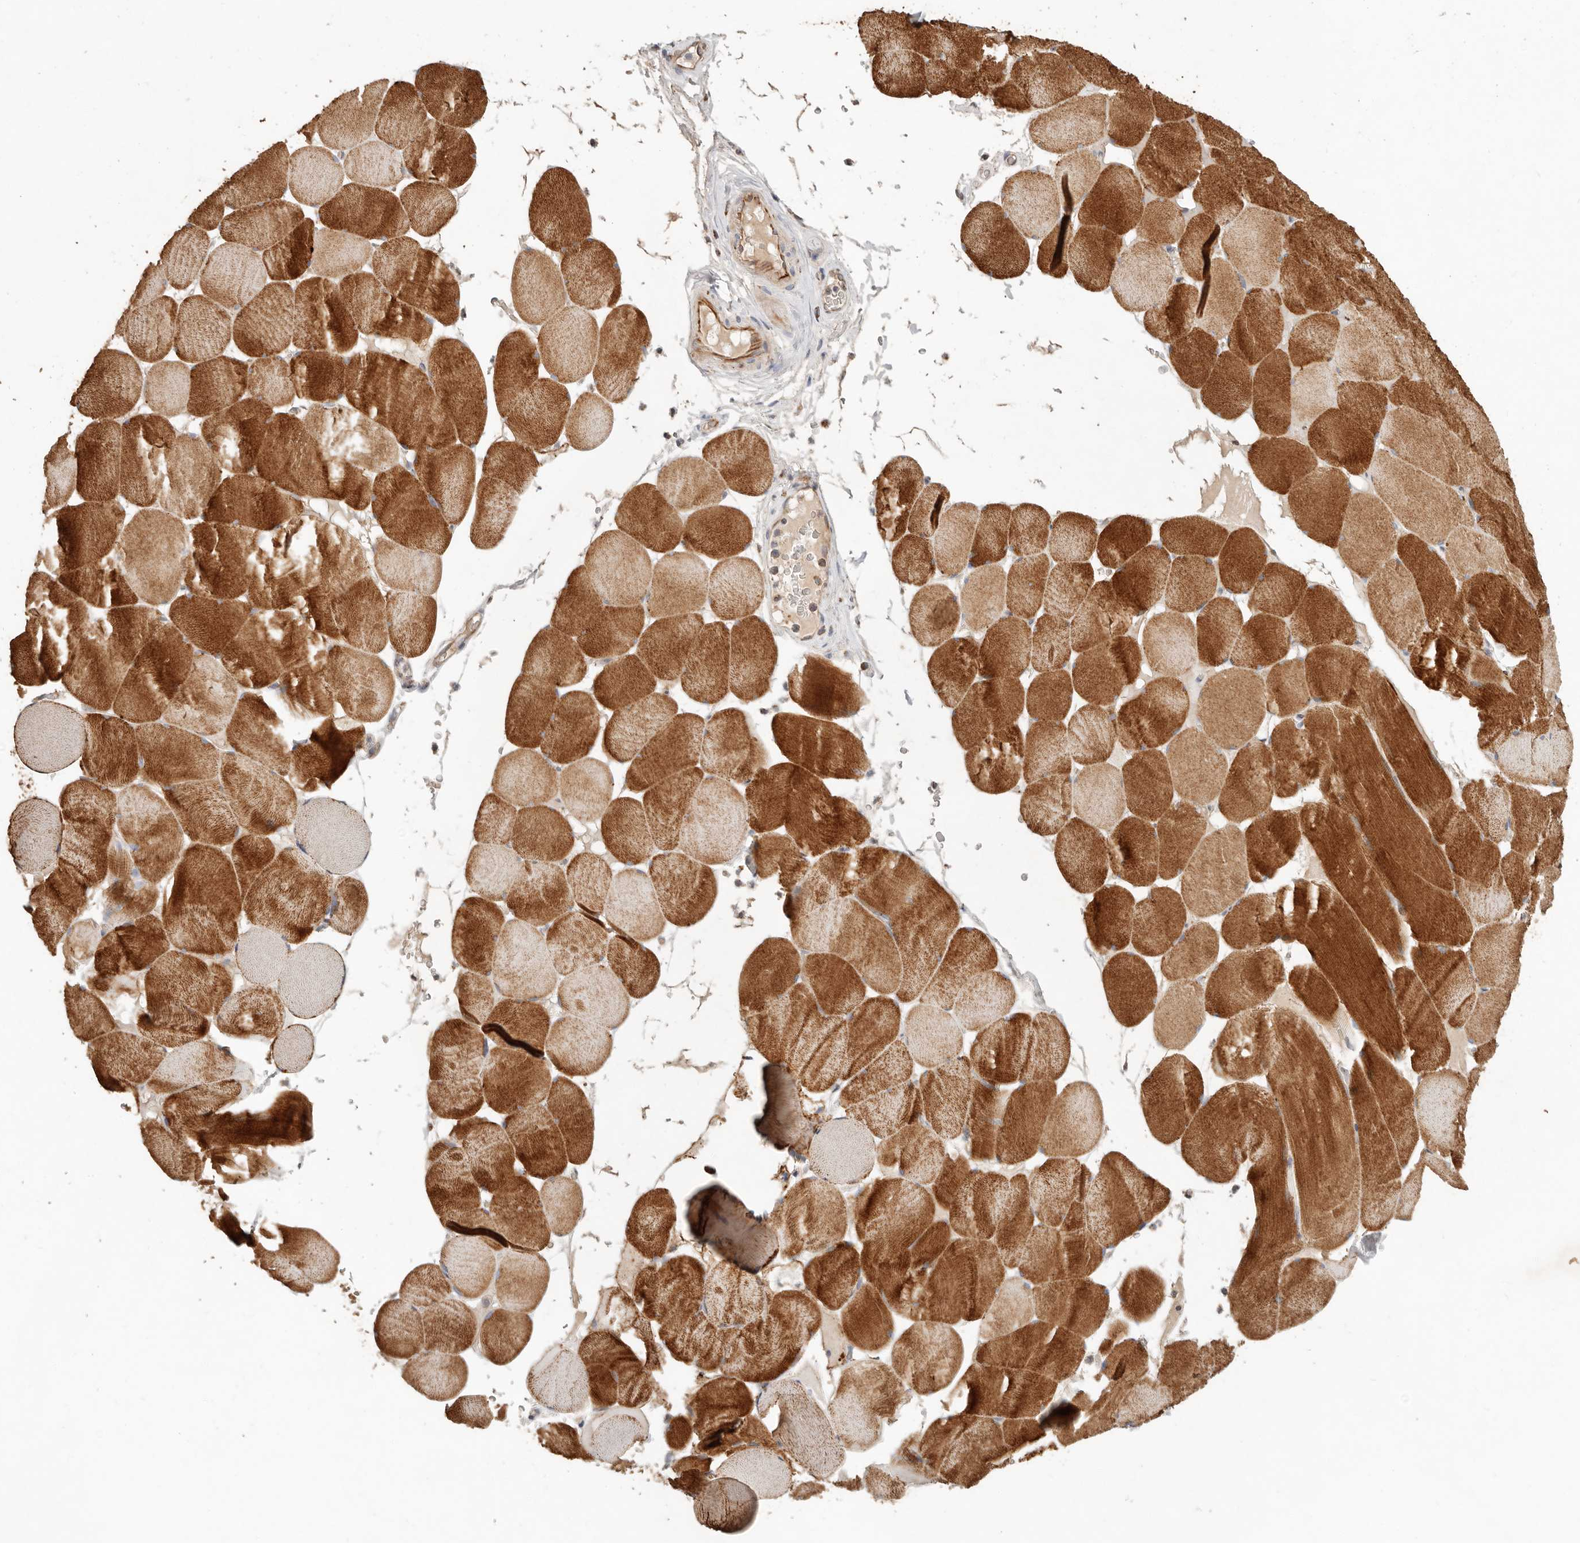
{"staining": {"intensity": "strong", "quantity": ">75%", "location": "cytoplasmic/membranous"}, "tissue": "skeletal muscle", "cell_type": "Myocytes", "image_type": "normal", "snomed": [{"axis": "morphology", "description": "Normal tissue, NOS"}, {"axis": "topography", "description": "Skeletal muscle"}], "caption": "Protein staining of unremarkable skeletal muscle shows strong cytoplasmic/membranous staining in approximately >75% of myocytes.", "gene": "ARHGEF10L", "patient": {"sex": "male", "age": 62}}